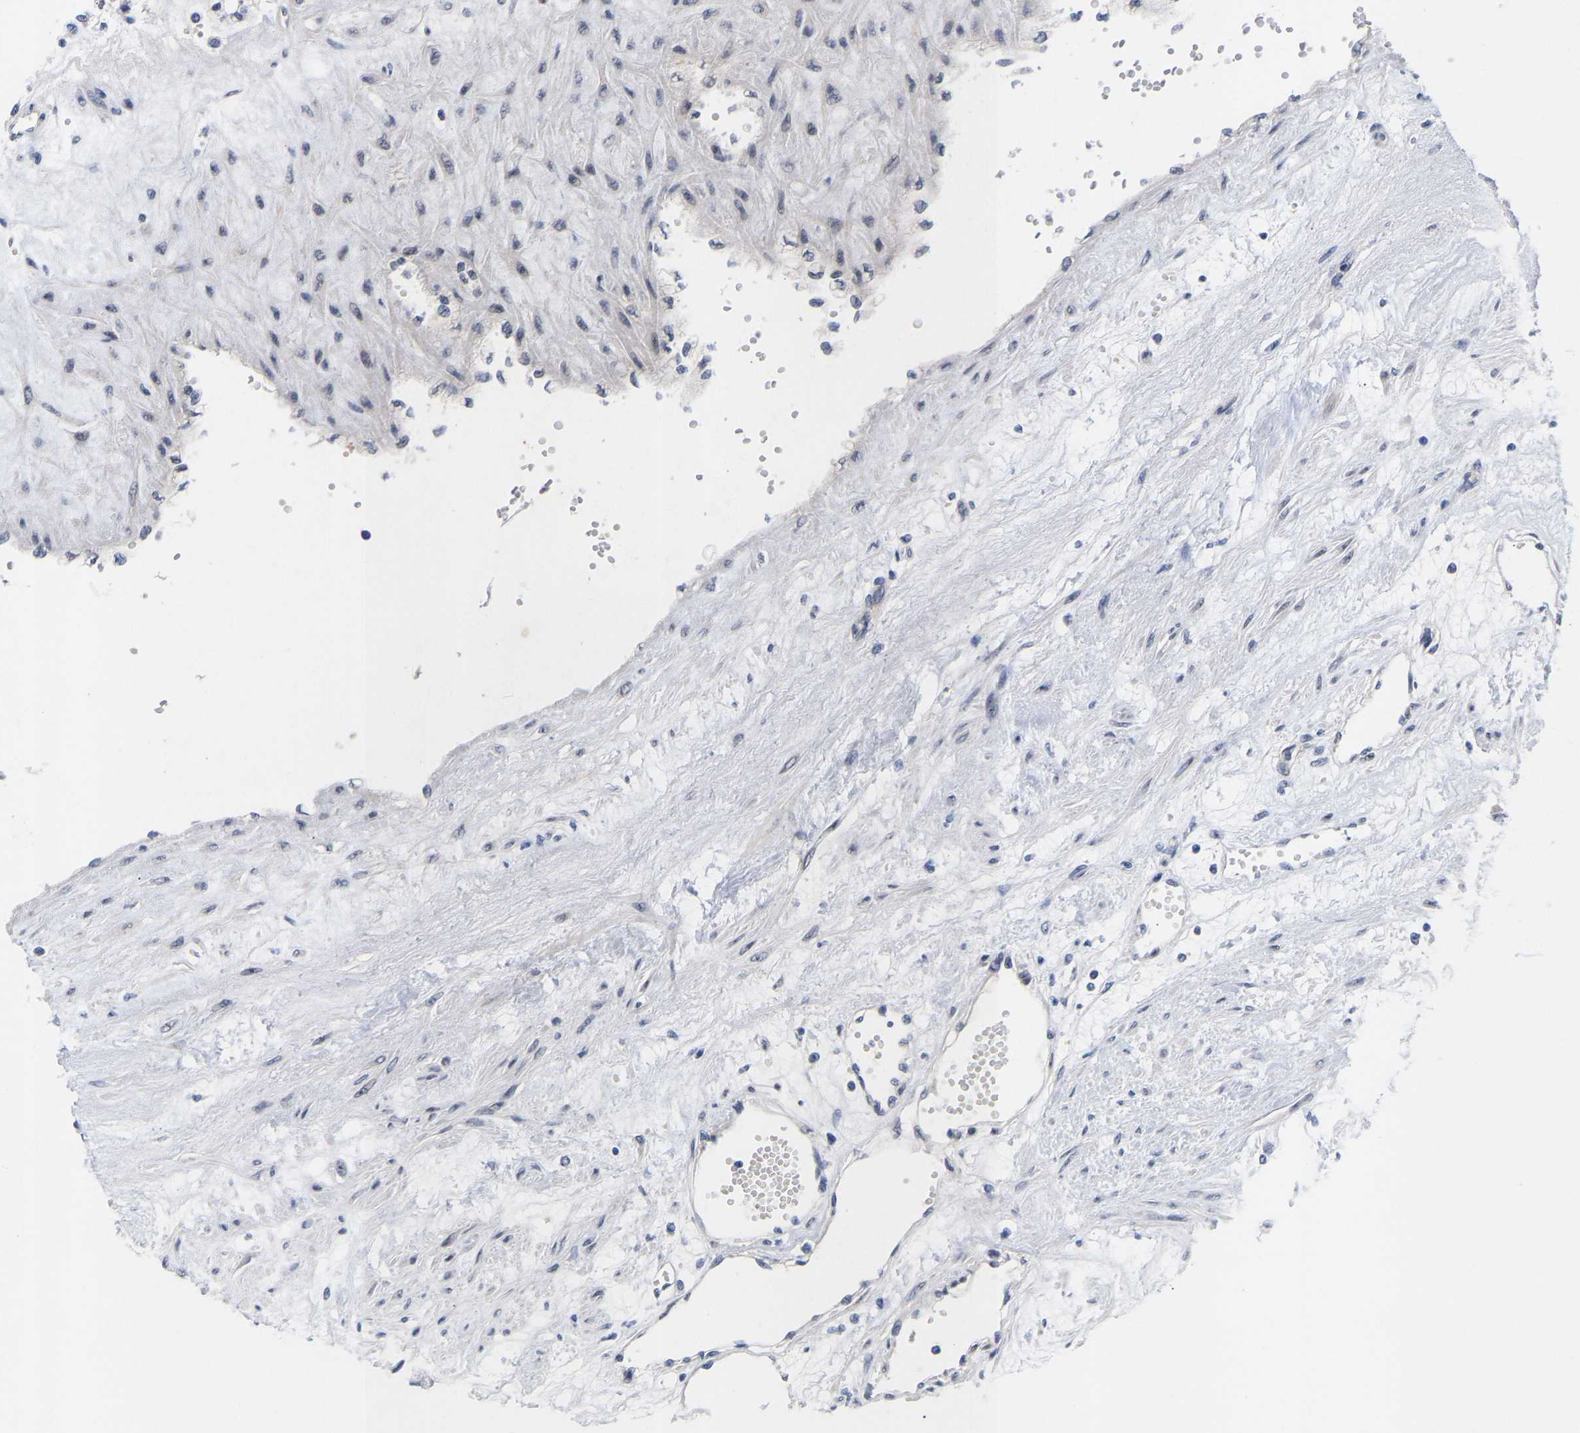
{"staining": {"intensity": "negative", "quantity": "none", "location": "none"}, "tissue": "renal cancer", "cell_type": "Tumor cells", "image_type": "cancer", "snomed": [{"axis": "morphology", "description": "Adenocarcinoma, NOS"}, {"axis": "topography", "description": "Kidney"}], "caption": "IHC image of renal adenocarcinoma stained for a protein (brown), which reveals no positivity in tumor cells.", "gene": "NLE1", "patient": {"sex": "male", "age": 59}}